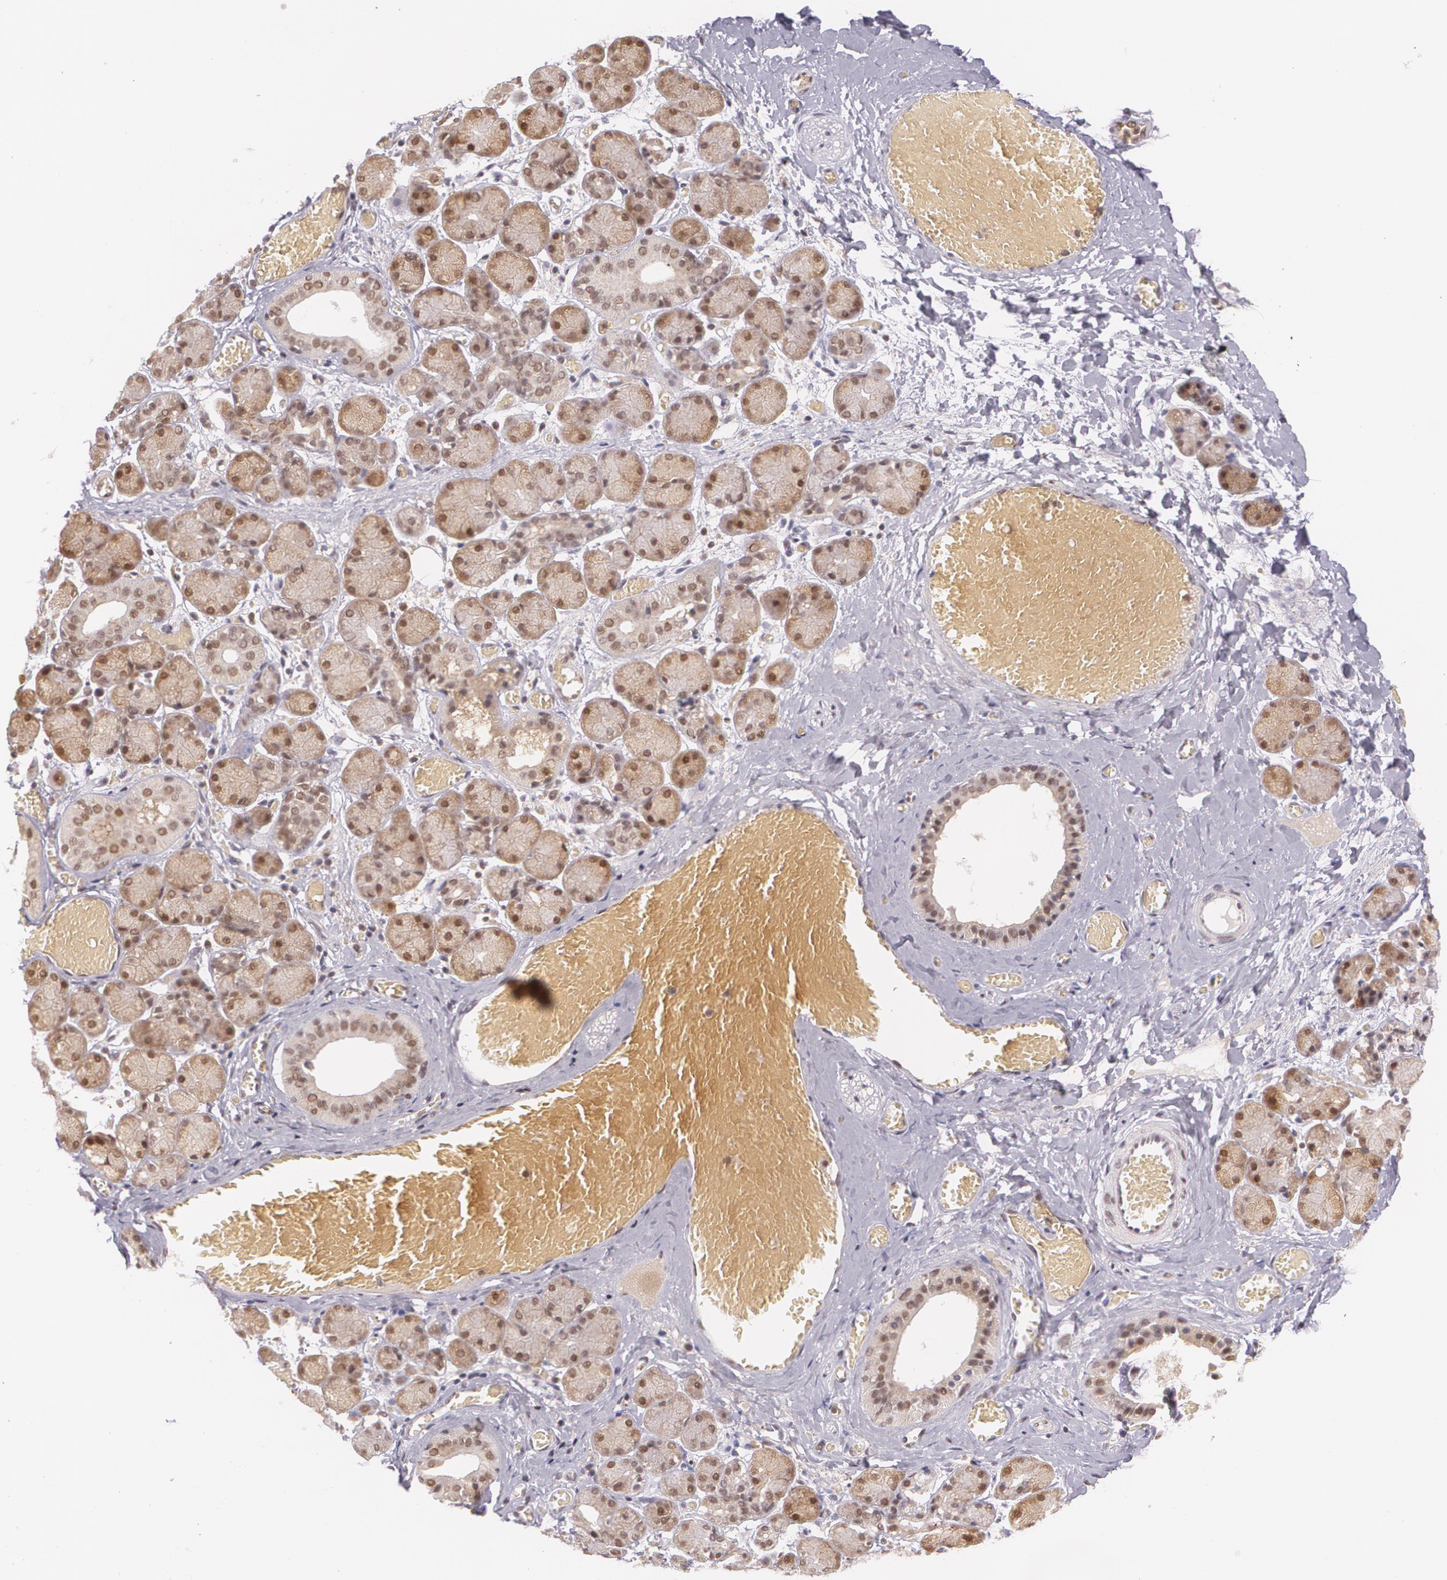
{"staining": {"intensity": "weak", "quantity": "25%-75%", "location": "cytoplasmic/membranous,nuclear"}, "tissue": "salivary gland", "cell_type": "Glandular cells", "image_type": "normal", "snomed": [{"axis": "morphology", "description": "Normal tissue, NOS"}, {"axis": "topography", "description": "Salivary gland"}], "caption": "About 25%-75% of glandular cells in benign human salivary gland display weak cytoplasmic/membranous,nuclear protein positivity as visualized by brown immunohistochemical staining.", "gene": "CUL2", "patient": {"sex": "female", "age": 24}}